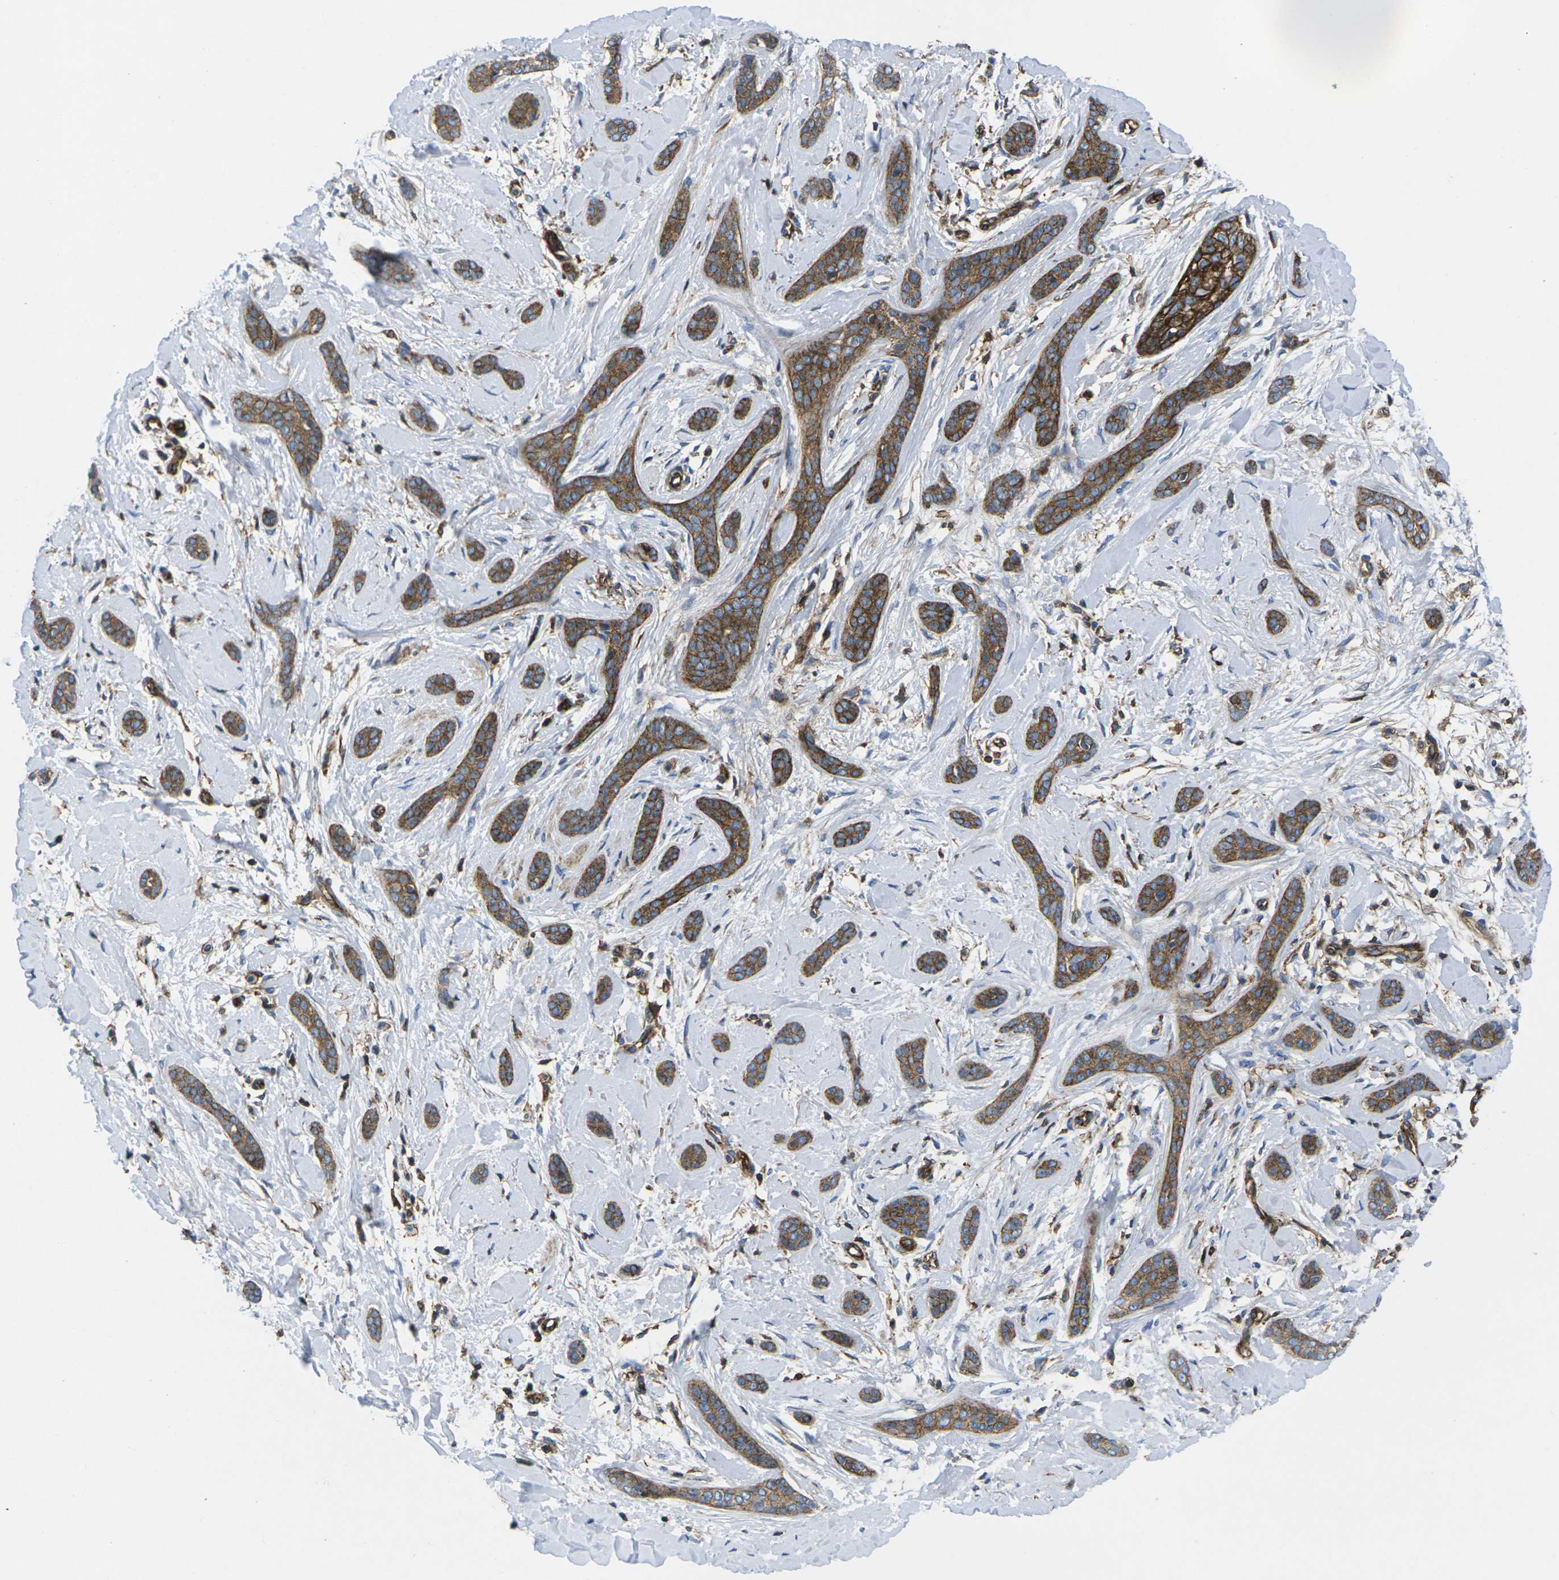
{"staining": {"intensity": "strong", "quantity": ">75%", "location": "cytoplasmic/membranous"}, "tissue": "skin cancer", "cell_type": "Tumor cells", "image_type": "cancer", "snomed": [{"axis": "morphology", "description": "Basal cell carcinoma"}, {"axis": "morphology", "description": "Adnexal tumor, benign"}, {"axis": "topography", "description": "Skin"}], "caption": "The micrograph reveals staining of skin cancer (benign adnexal tumor), revealing strong cytoplasmic/membranous protein expression (brown color) within tumor cells.", "gene": "IQGAP1", "patient": {"sex": "female", "age": 42}}